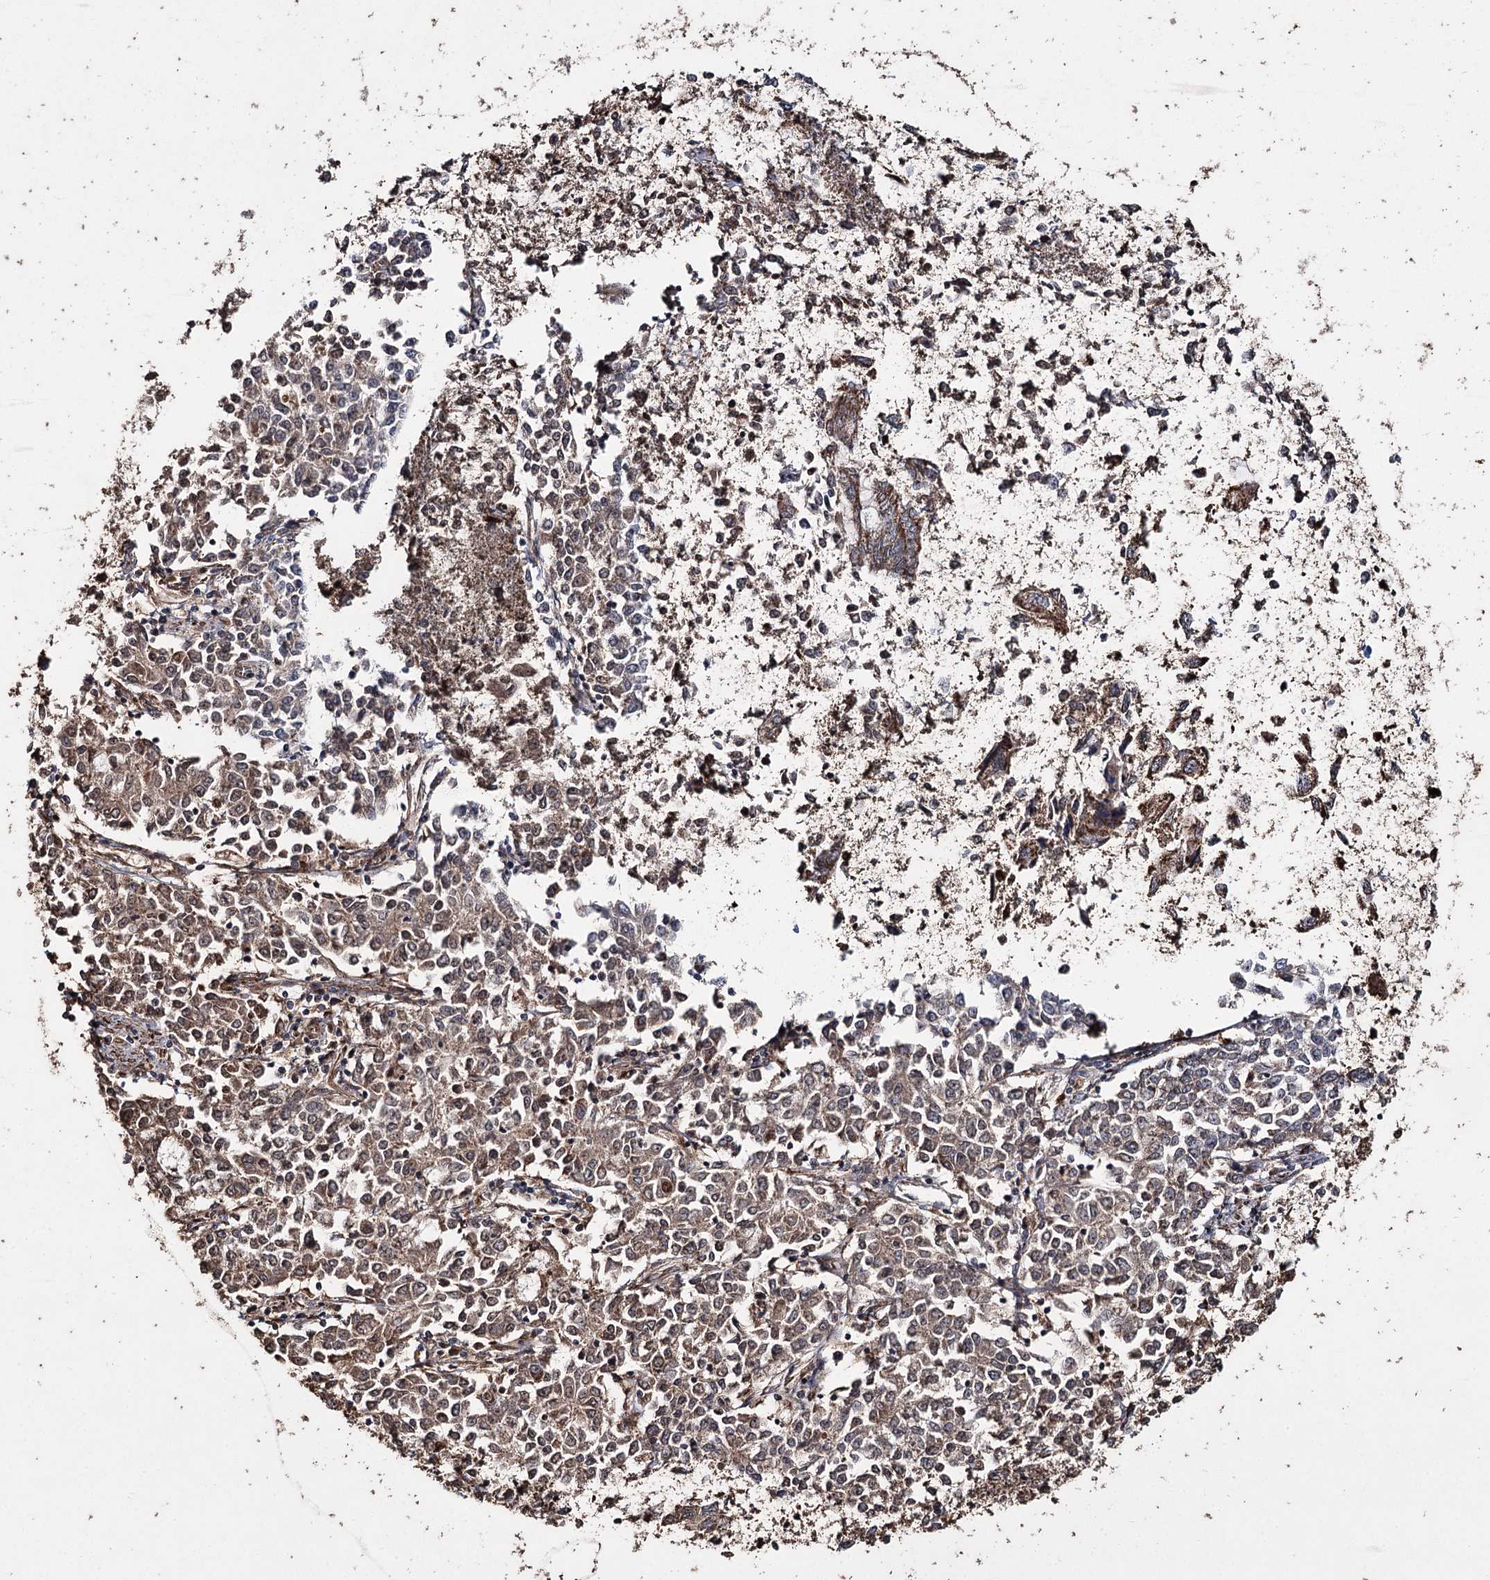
{"staining": {"intensity": "moderate", "quantity": ">75%", "location": "cytoplasmic/membranous"}, "tissue": "endometrial cancer", "cell_type": "Tumor cells", "image_type": "cancer", "snomed": [{"axis": "morphology", "description": "Adenocarcinoma, NOS"}, {"axis": "topography", "description": "Endometrium"}], "caption": "Immunohistochemical staining of human endometrial adenocarcinoma reveals moderate cytoplasmic/membranous protein positivity in about >75% of tumor cells.", "gene": "SLF2", "patient": {"sex": "female", "age": 50}}